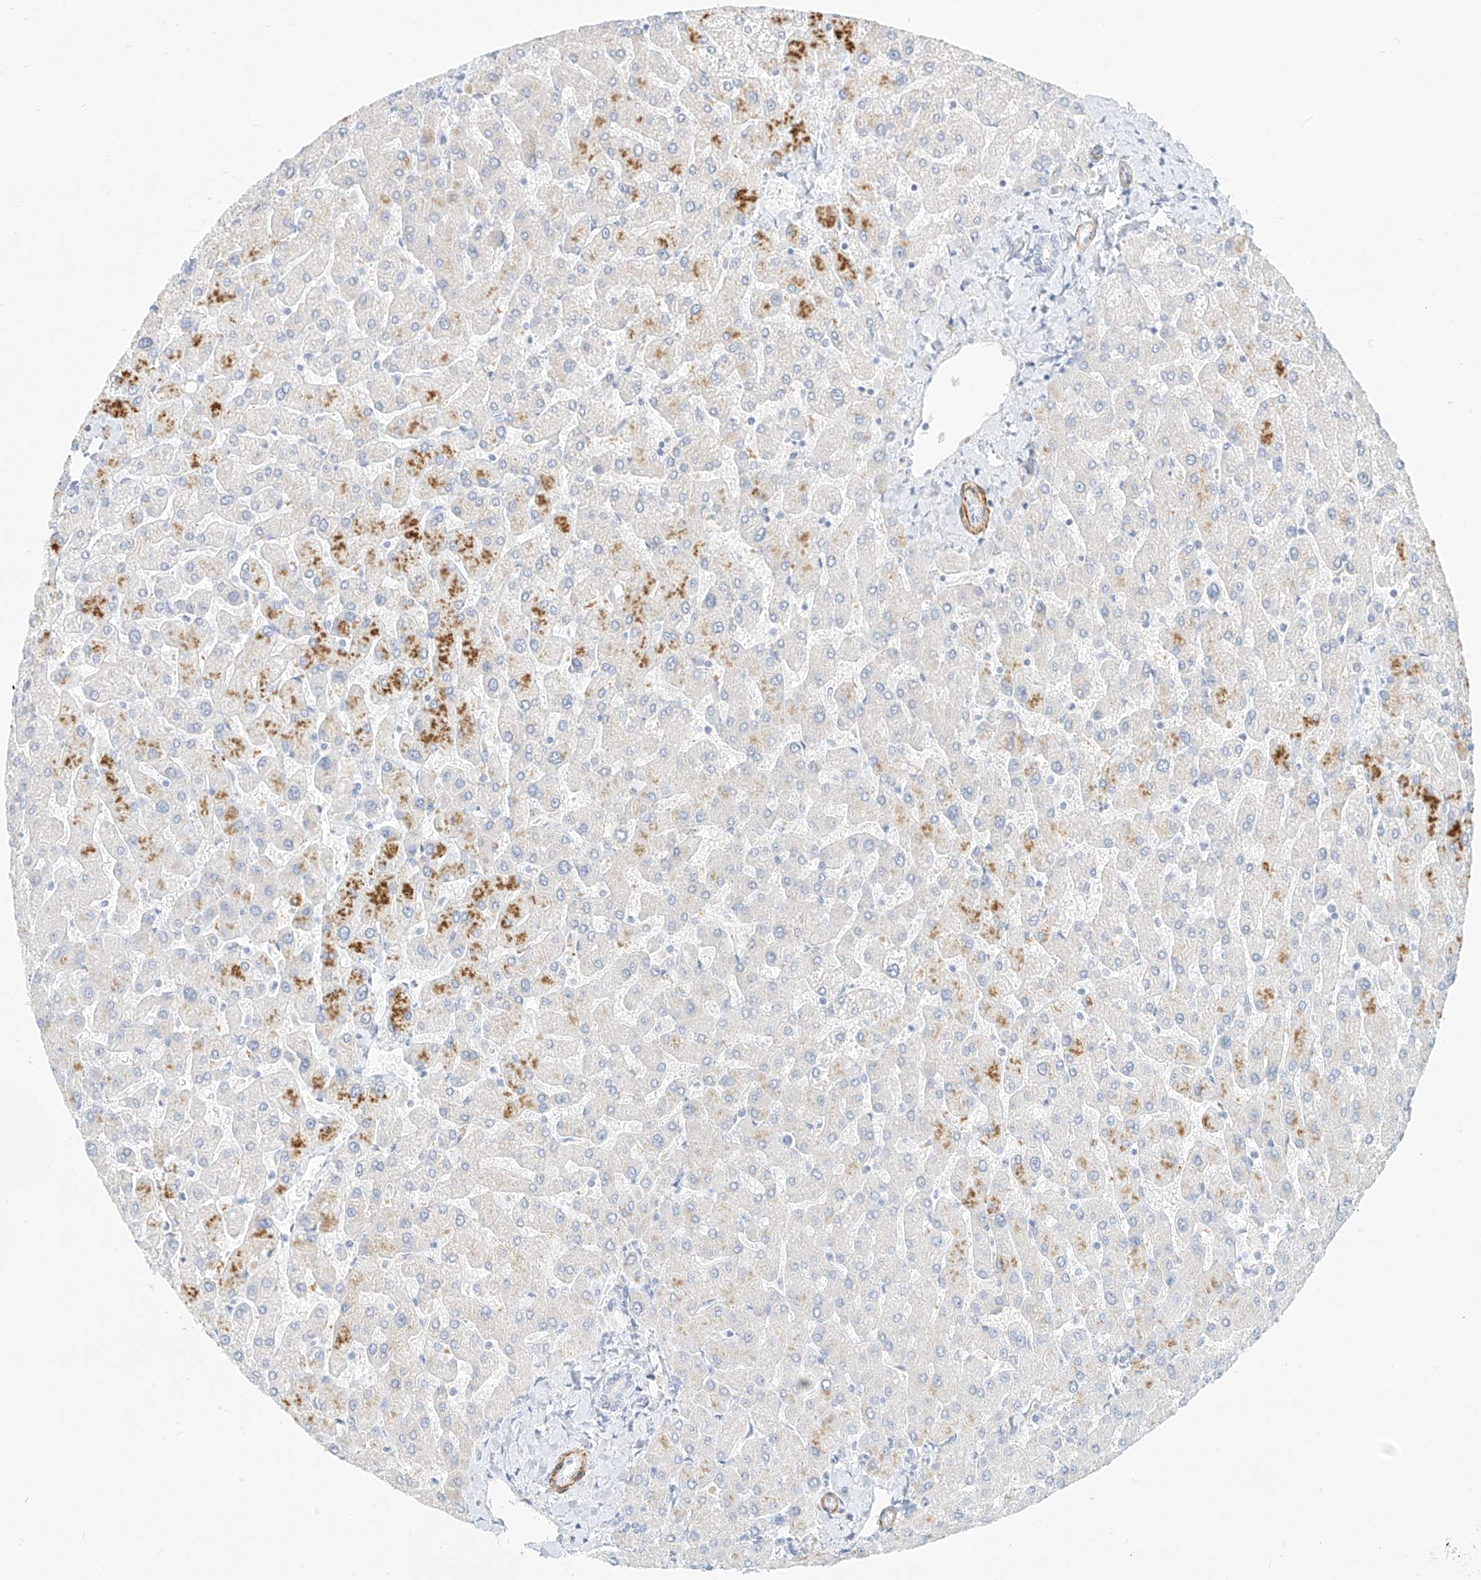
{"staining": {"intensity": "negative", "quantity": "none", "location": "none"}, "tissue": "liver", "cell_type": "Cholangiocytes", "image_type": "normal", "snomed": [{"axis": "morphology", "description": "Normal tissue, NOS"}, {"axis": "topography", "description": "Liver"}], "caption": "High magnification brightfield microscopy of benign liver stained with DAB (3,3'-diaminobenzidine) (brown) and counterstained with hematoxylin (blue): cholangiocytes show no significant expression.", "gene": "ST3GAL5", "patient": {"sex": "male", "age": 55}}